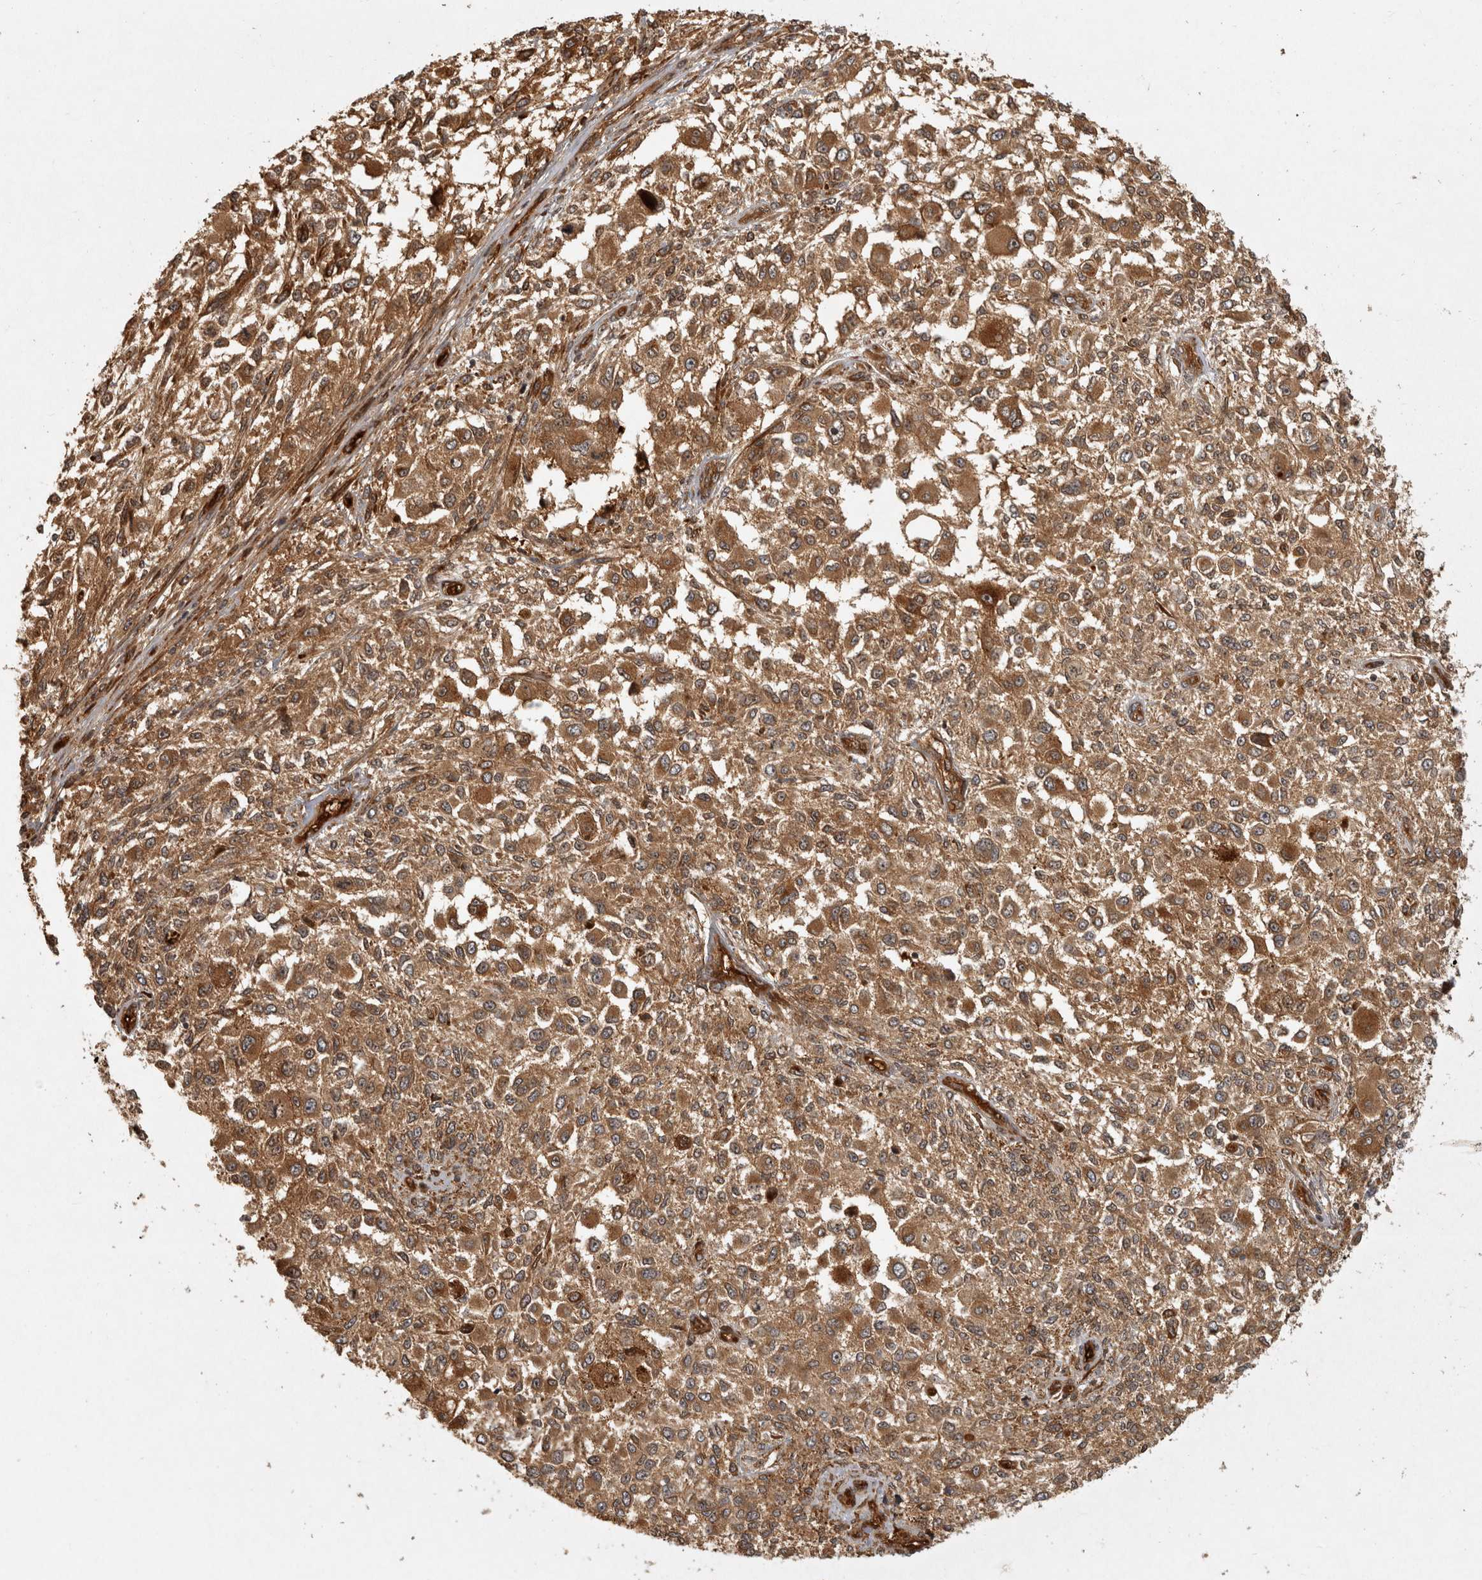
{"staining": {"intensity": "moderate", "quantity": ">75%", "location": "cytoplasmic/membranous"}, "tissue": "melanoma", "cell_type": "Tumor cells", "image_type": "cancer", "snomed": [{"axis": "morphology", "description": "Necrosis, NOS"}, {"axis": "morphology", "description": "Malignant melanoma, NOS"}, {"axis": "topography", "description": "Skin"}], "caption": "Melanoma tissue reveals moderate cytoplasmic/membranous expression in approximately >75% of tumor cells", "gene": "CAMSAP2", "patient": {"sex": "female", "age": 87}}